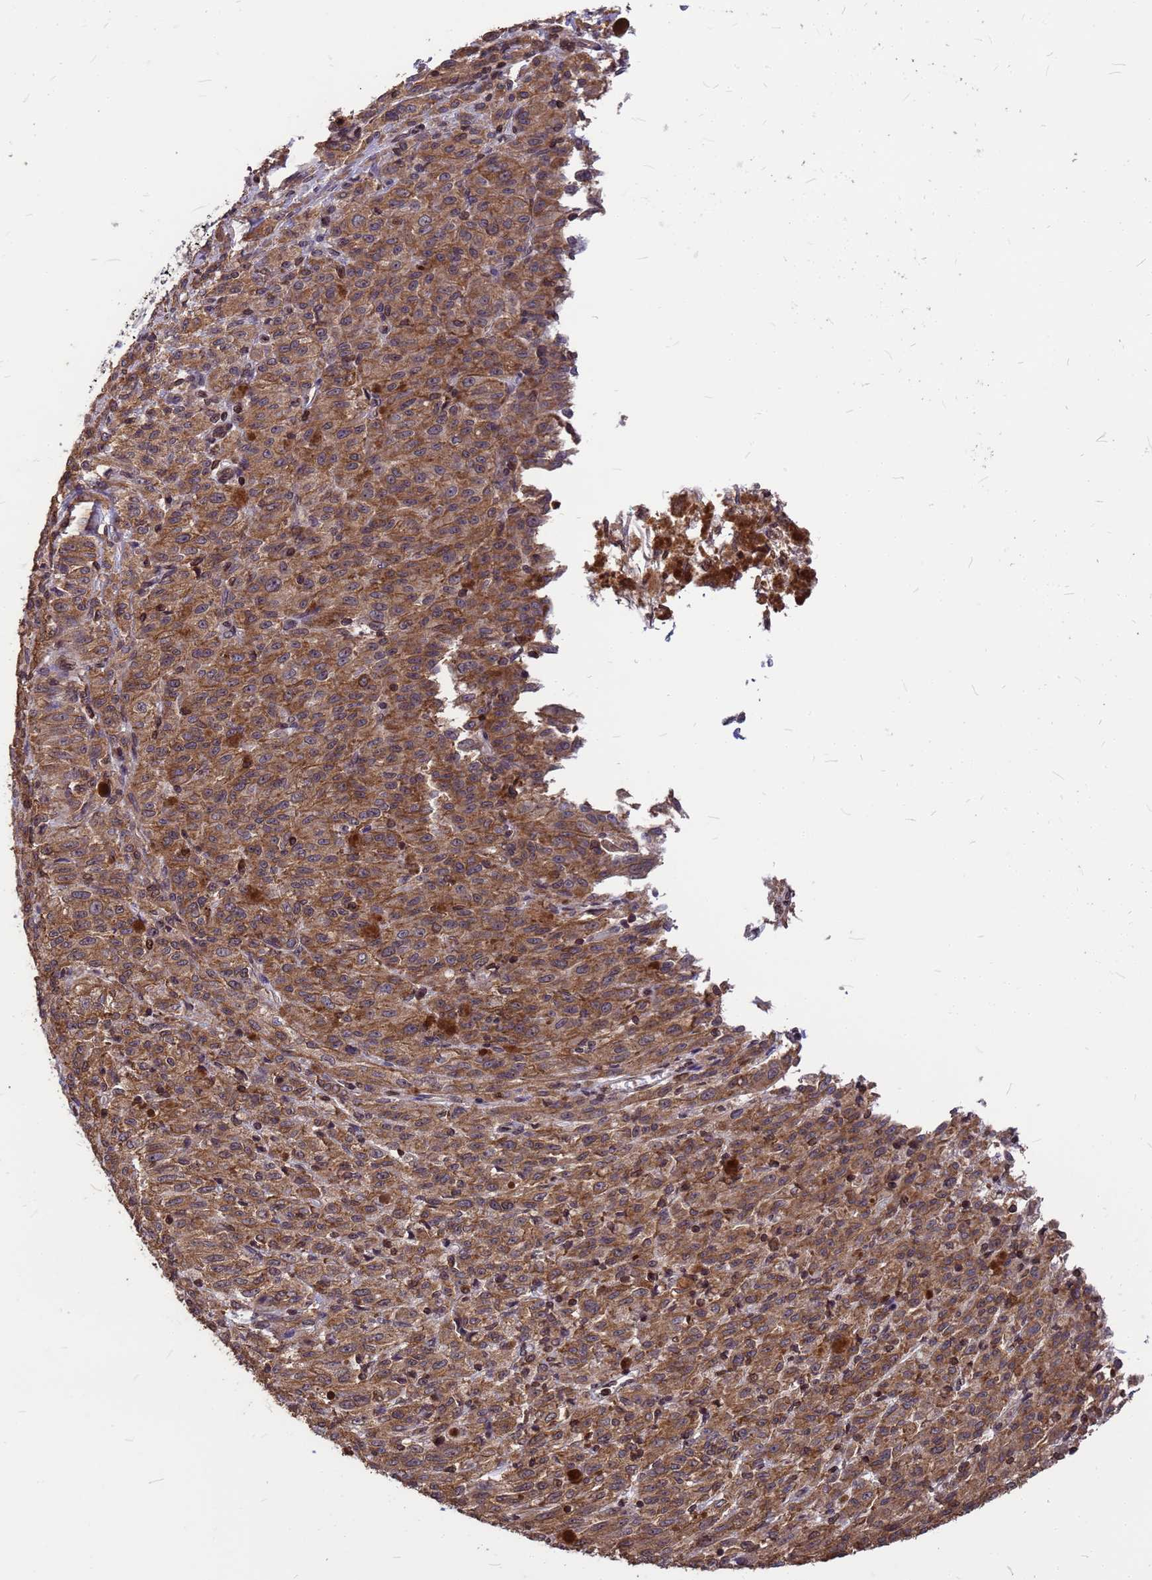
{"staining": {"intensity": "moderate", "quantity": ">75%", "location": "cytoplasmic/membranous"}, "tissue": "melanoma", "cell_type": "Tumor cells", "image_type": "cancer", "snomed": [{"axis": "morphology", "description": "Malignant melanoma, NOS"}, {"axis": "topography", "description": "Skin"}], "caption": "Immunohistochemistry (IHC) micrograph of neoplastic tissue: malignant melanoma stained using immunohistochemistry (IHC) reveals medium levels of moderate protein expression localized specifically in the cytoplasmic/membranous of tumor cells, appearing as a cytoplasmic/membranous brown color.", "gene": "C1orf35", "patient": {"sex": "female", "age": 52}}